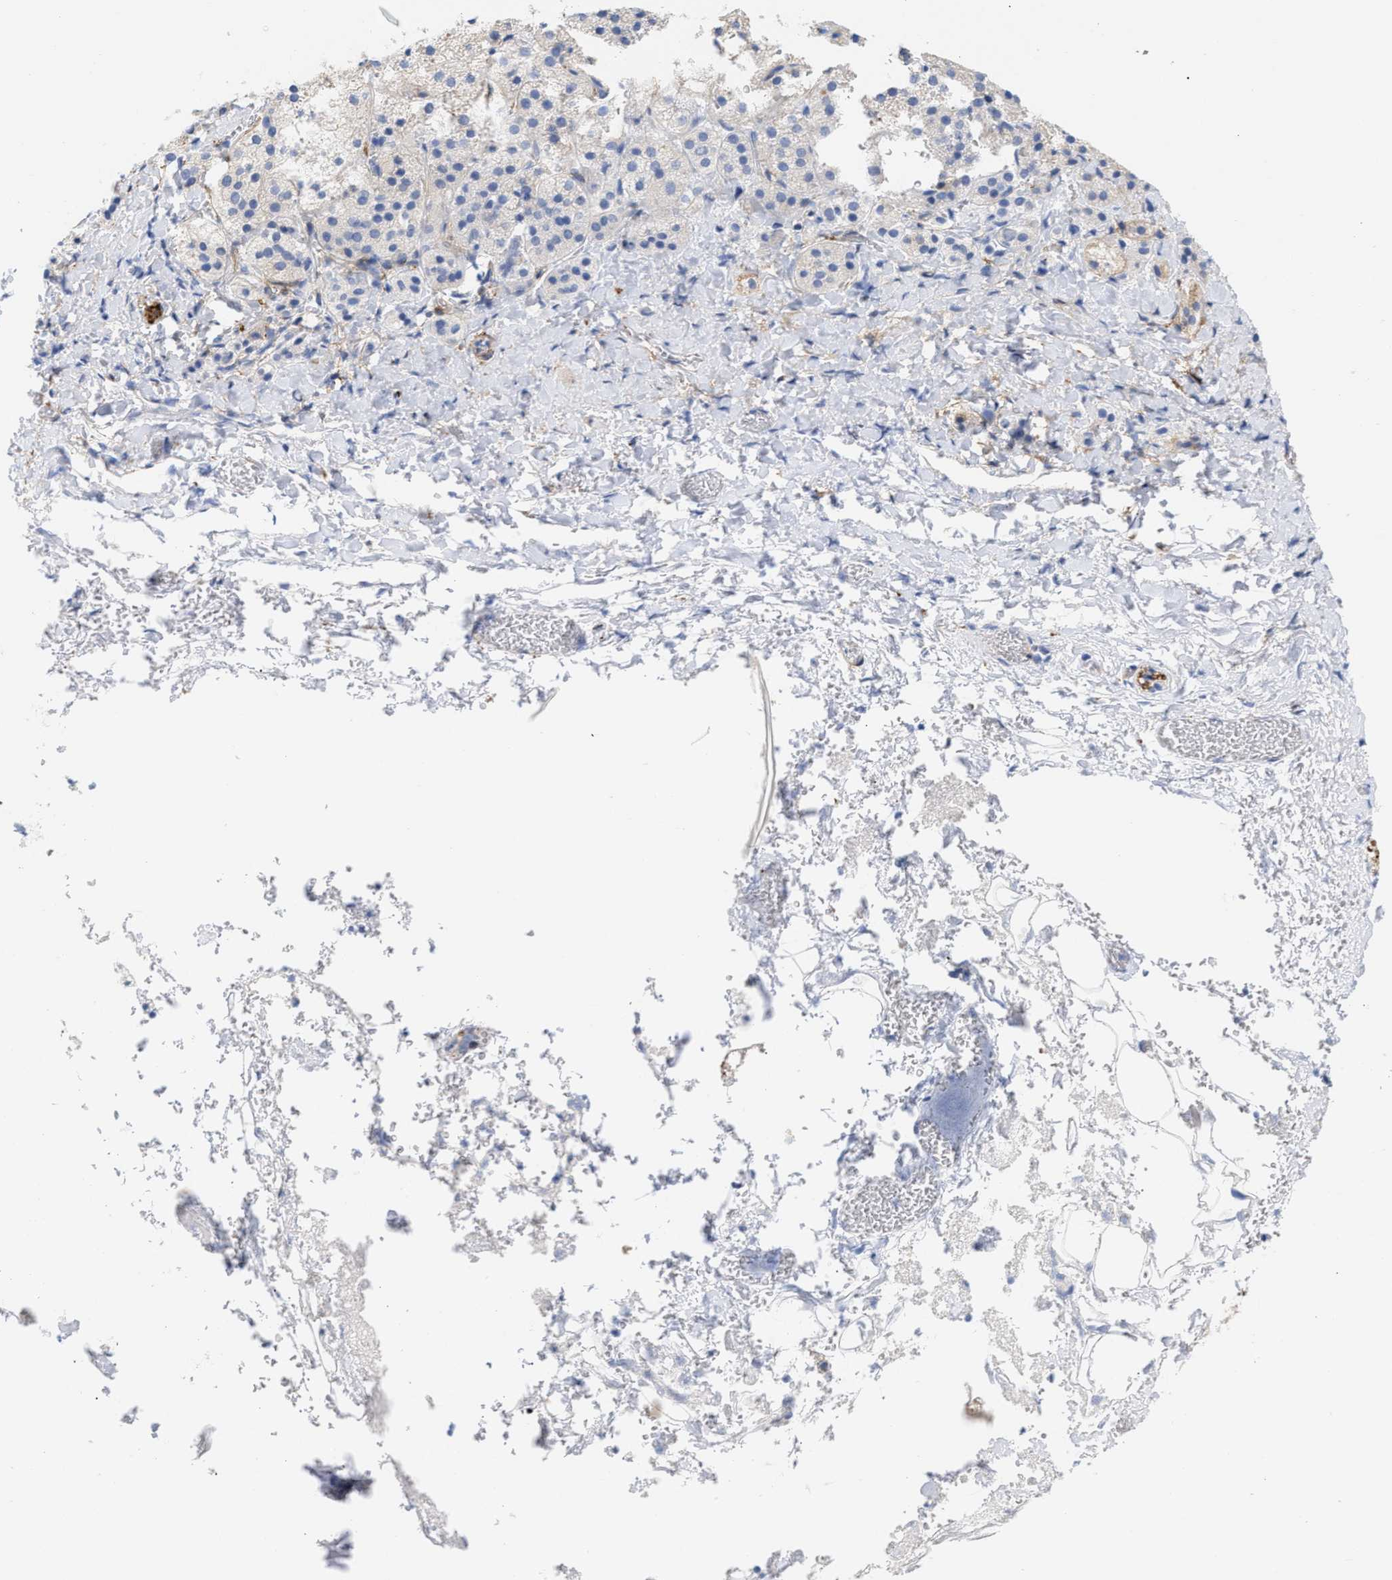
{"staining": {"intensity": "moderate", "quantity": "25%-75%", "location": "cytoplasmic/membranous"}, "tissue": "adrenal gland", "cell_type": "Glandular cells", "image_type": "normal", "snomed": [{"axis": "morphology", "description": "Normal tissue, NOS"}, {"axis": "topography", "description": "Adrenal gland"}], "caption": "Moderate cytoplasmic/membranous staining is seen in approximately 25%-75% of glandular cells in benign adrenal gland.", "gene": "AMPH", "patient": {"sex": "female", "age": 44}}